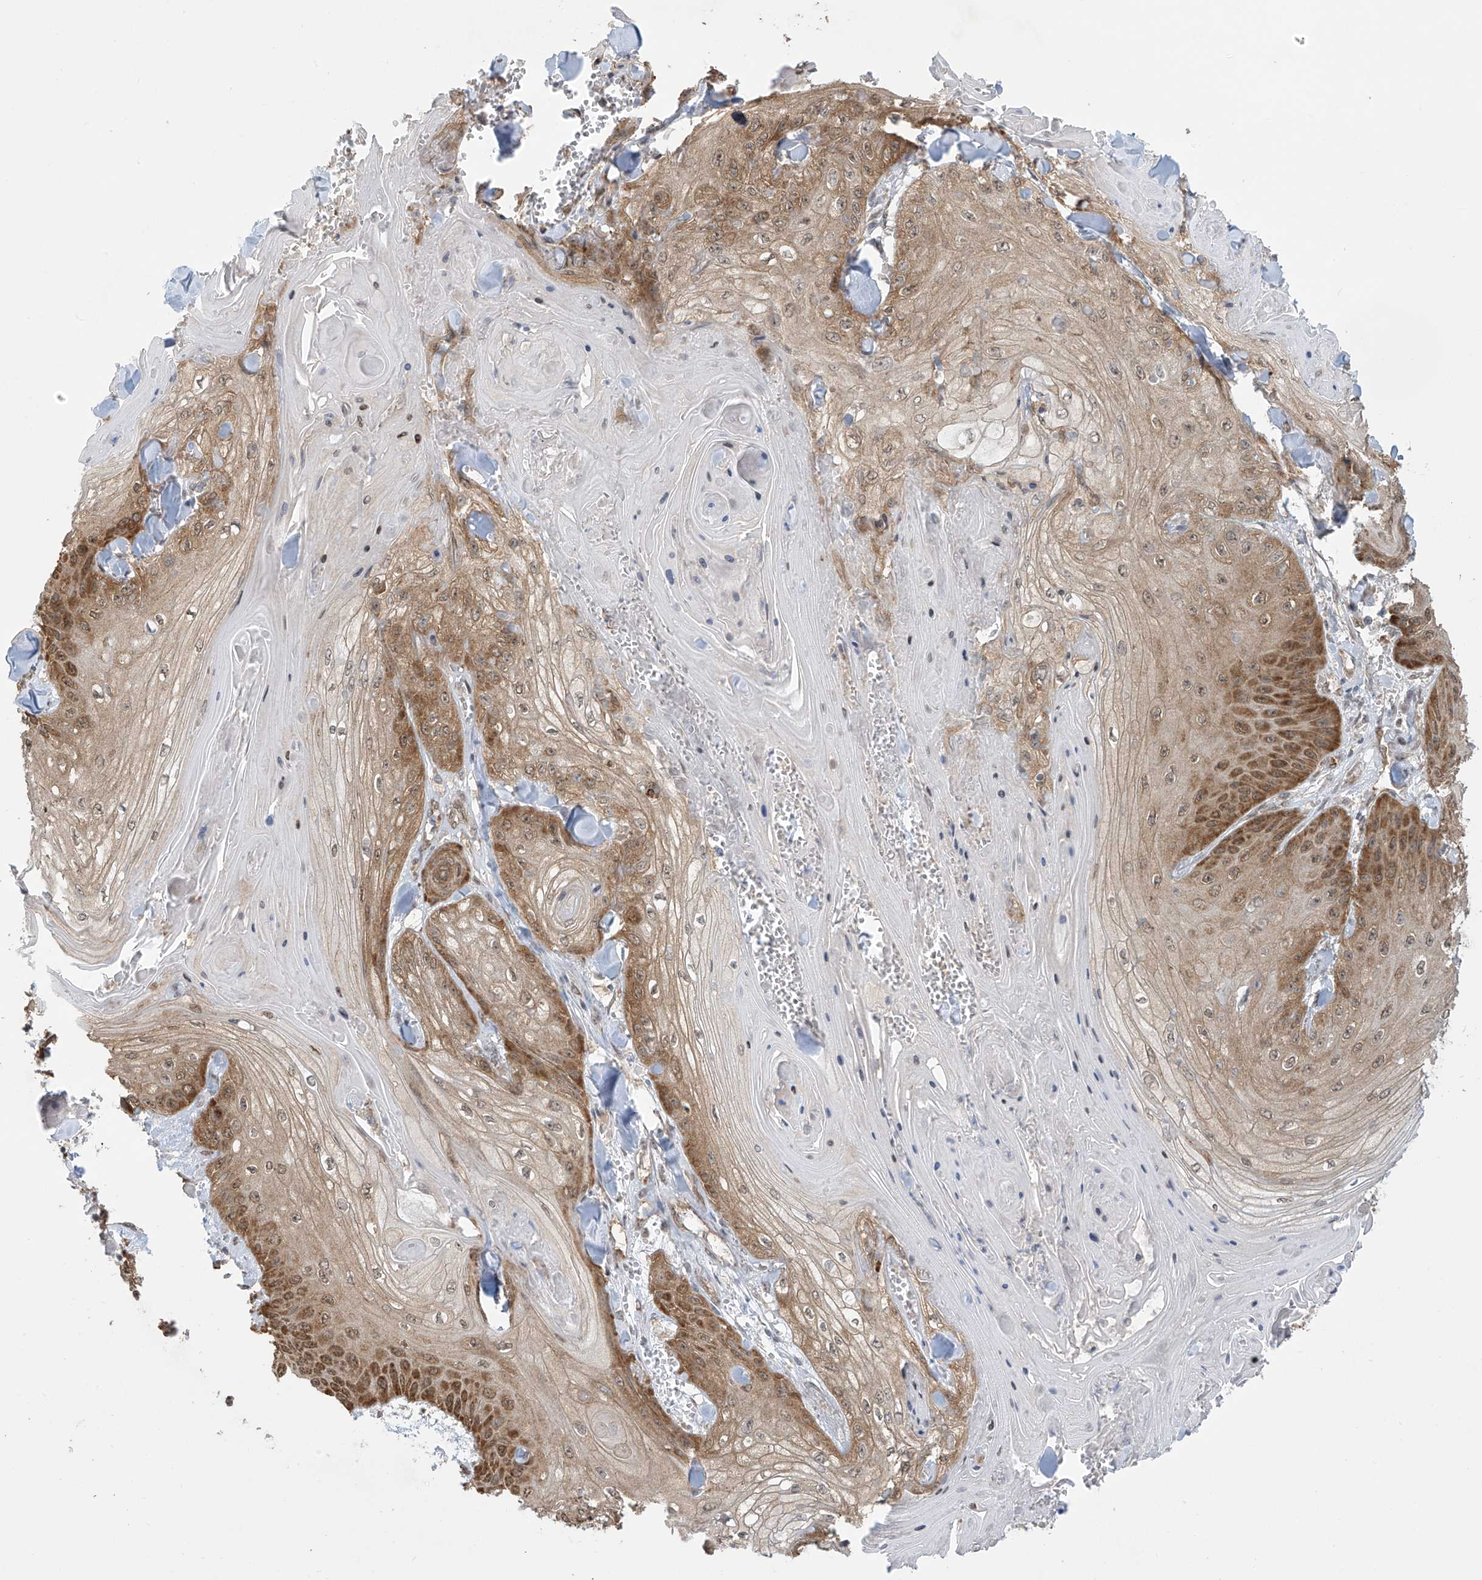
{"staining": {"intensity": "strong", "quantity": ">75%", "location": "cytoplasmic/membranous,nuclear"}, "tissue": "skin cancer", "cell_type": "Tumor cells", "image_type": "cancer", "snomed": [{"axis": "morphology", "description": "Squamous cell carcinoma, NOS"}, {"axis": "topography", "description": "Skin"}], "caption": "High-power microscopy captured an immunohistochemistry (IHC) micrograph of skin cancer (squamous cell carcinoma), revealing strong cytoplasmic/membranous and nuclear expression in about >75% of tumor cells.", "gene": "KIAA1522", "patient": {"sex": "male", "age": 74}}